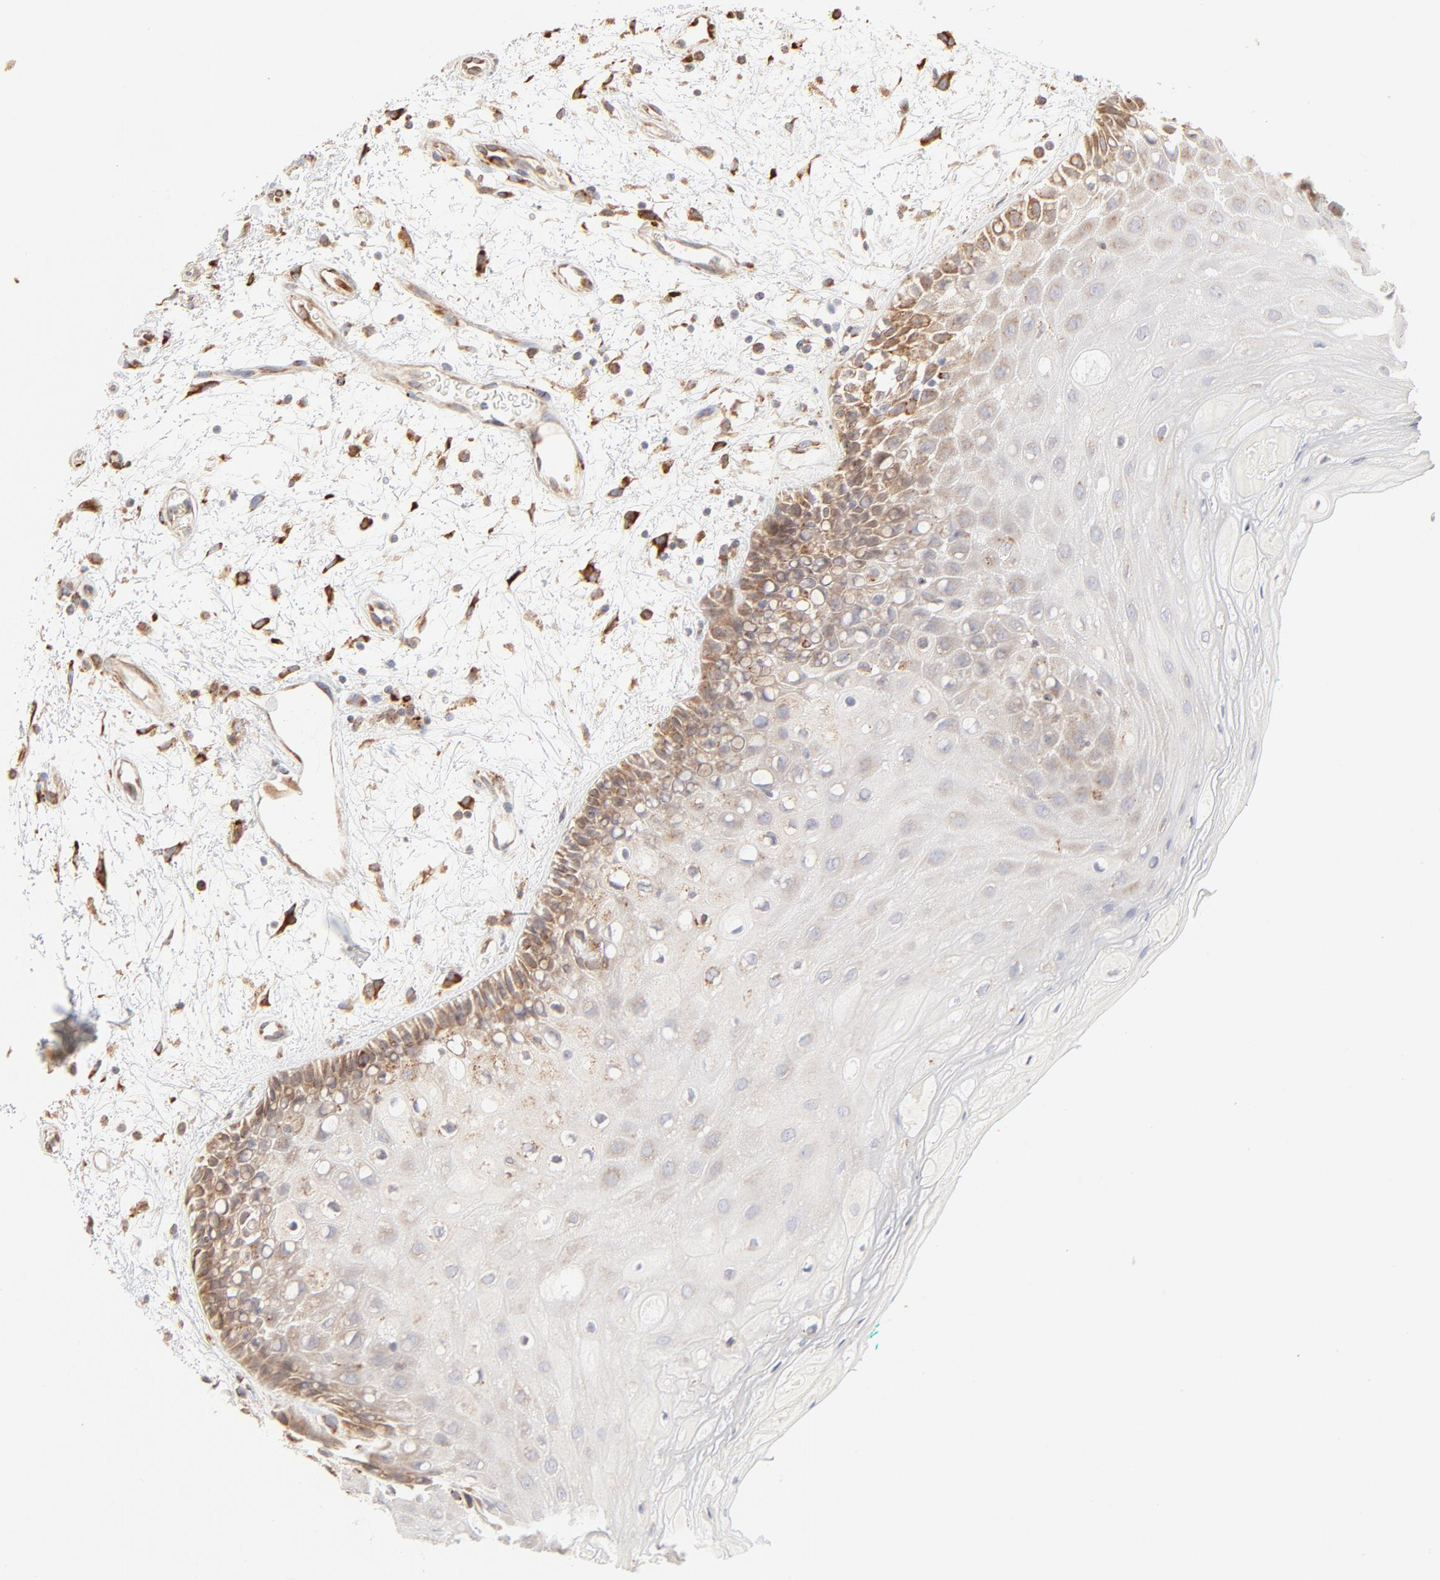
{"staining": {"intensity": "moderate", "quantity": ">75%", "location": "cytoplasmic/membranous"}, "tissue": "oral mucosa", "cell_type": "Squamous epithelial cells", "image_type": "normal", "snomed": [{"axis": "morphology", "description": "Normal tissue, NOS"}, {"axis": "morphology", "description": "Squamous cell carcinoma, NOS"}, {"axis": "topography", "description": "Skeletal muscle"}, {"axis": "topography", "description": "Oral tissue"}, {"axis": "topography", "description": "Head-Neck"}], "caption": "Oral mucosa stained with DAB immunohistochemistry shows medium levels of moderate cytoplasmic/membranous staining in approximately >75% of squamous epithelial cells.", "gene": "PARP12", "patient": {"sex": "female", "age": 84}}